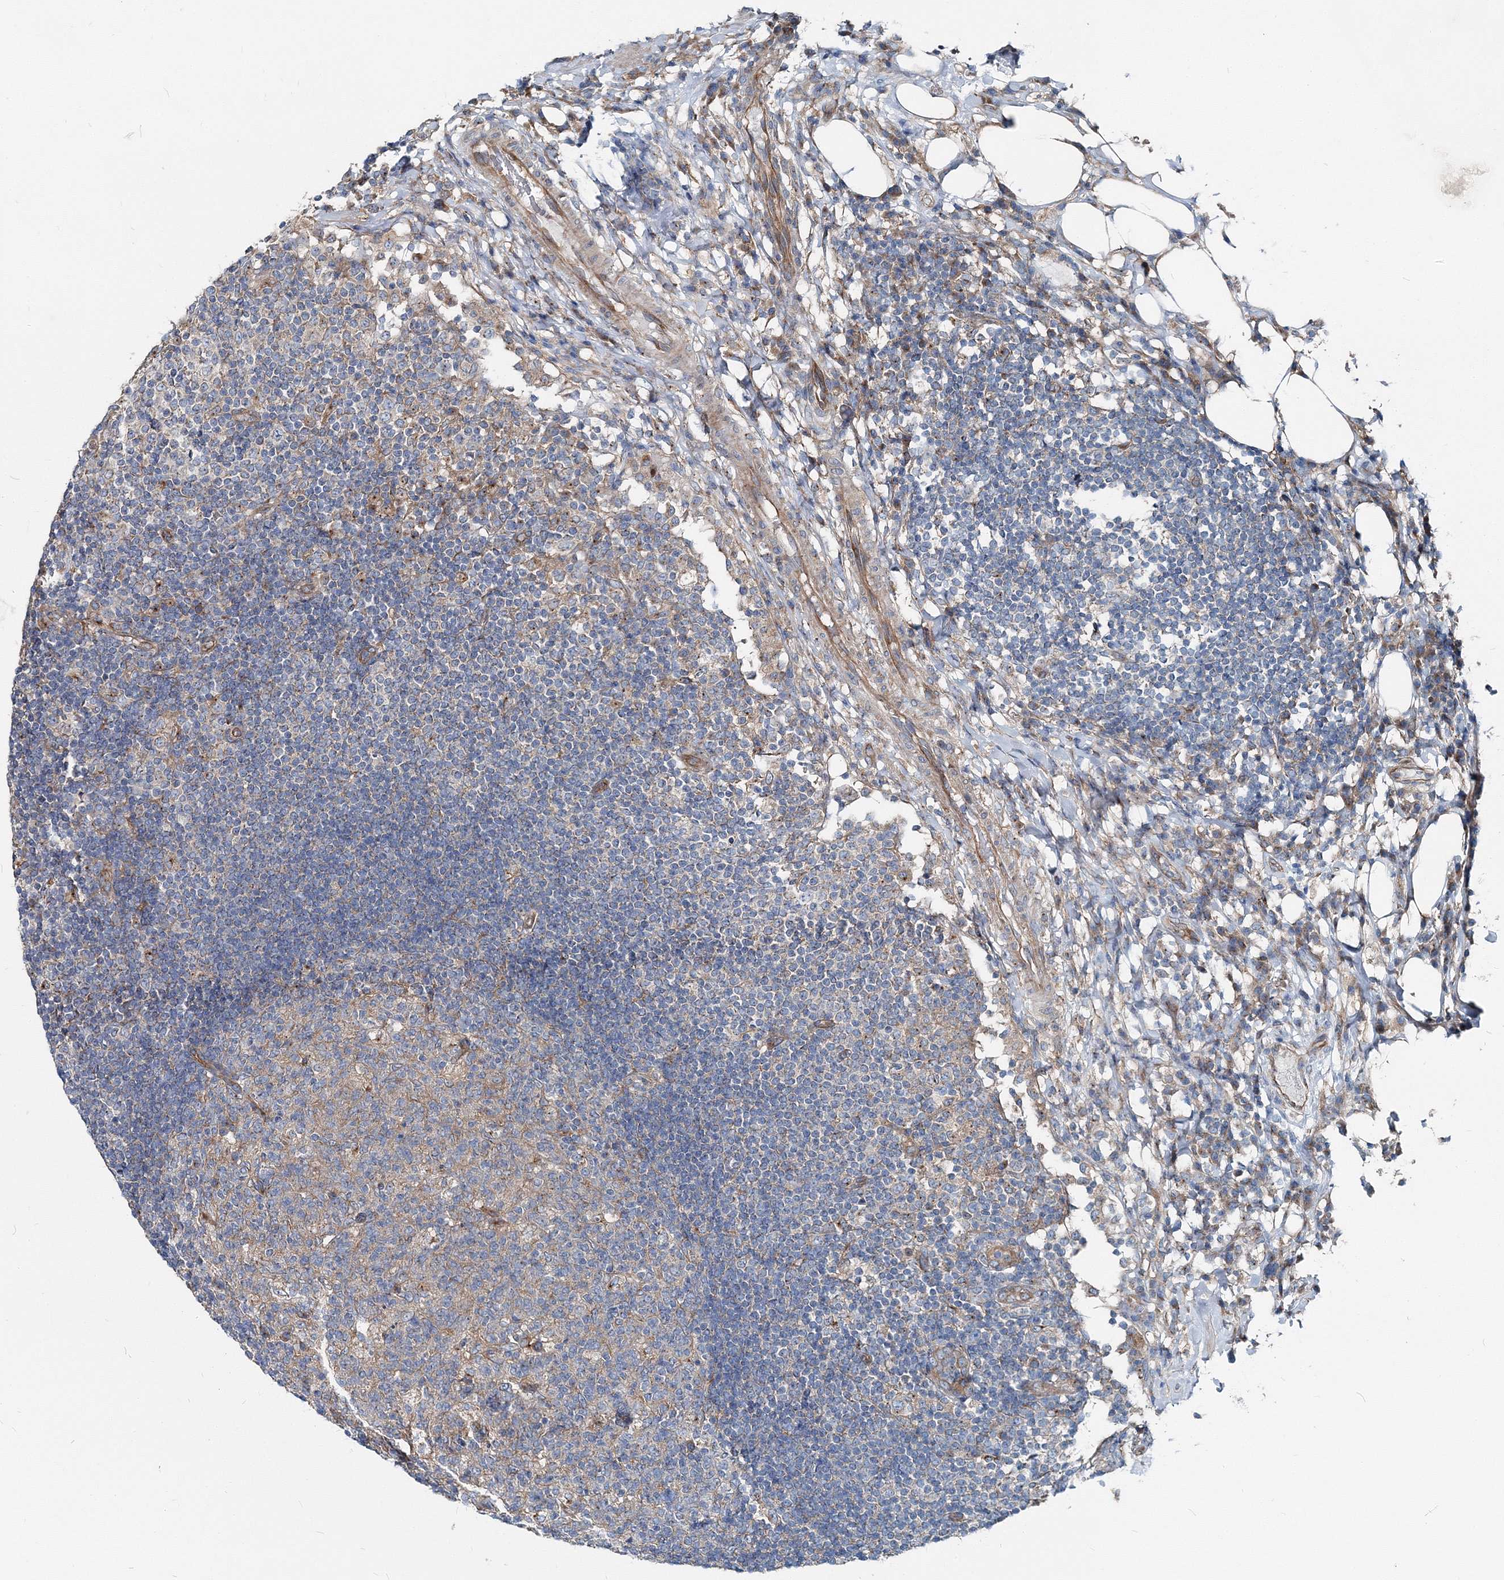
{"staining": {"intensity": "negative", "quantity": "none", "location": "none"}, "tissue": "lymph node", "cell_type": "Germinal center cells", "image_type": "normal", "snomed": [{"axis": "morphology", "description": "Normal tissue, NOS"}, {"axis": "topography", "description": "Lymph node"}], "caption": "Histopathology image shows no protein staining in germinal center cells of unremarkable lymph node. (Immunohistochemistry, brightfield microscopy, high magnification).", "gene": "MPHOSPH9", "patient": {"sex": "female", "age": 53}}